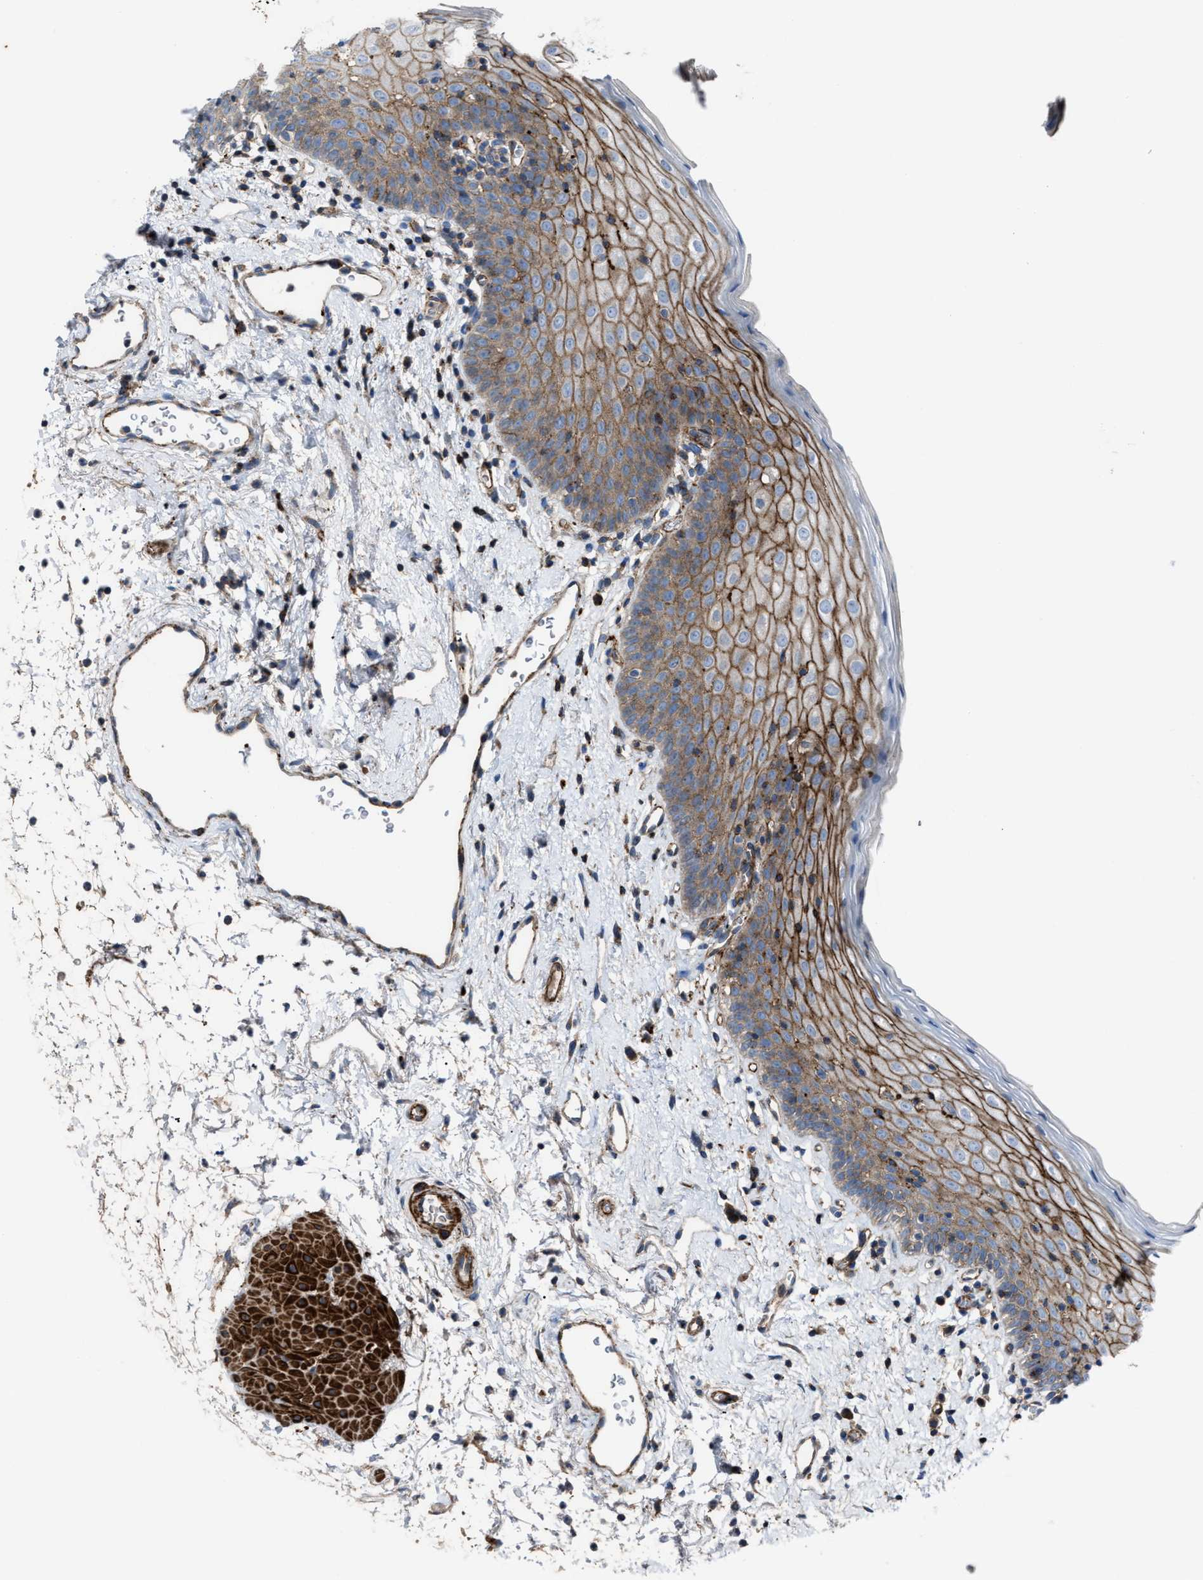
{"staining": {"intensity": "moderate", "quantity": ">75%", "location": "cytoplasmic/membranous"}, "tissue": "oral mucosa", "cell_type": "Squamous epithelial cells", "image_type": "normal", "snomed": [{"axis": "morphology", "description": "Normal tissue, NOS"}, {"axis": "topography", "description": "Oral tissue"}], "caption": "Squamous epithelial cells display medium levels of moderate cytoplasmic/membranous positivity in approximately >75% of cells in benign human oral mucosa. (Stains: DAB in brown, nuclei in blue, Microscopy: brightfield microscopy at high magnification).", "gene": "AGPAT2", "patient": {"sex": "male", "age": 66}}